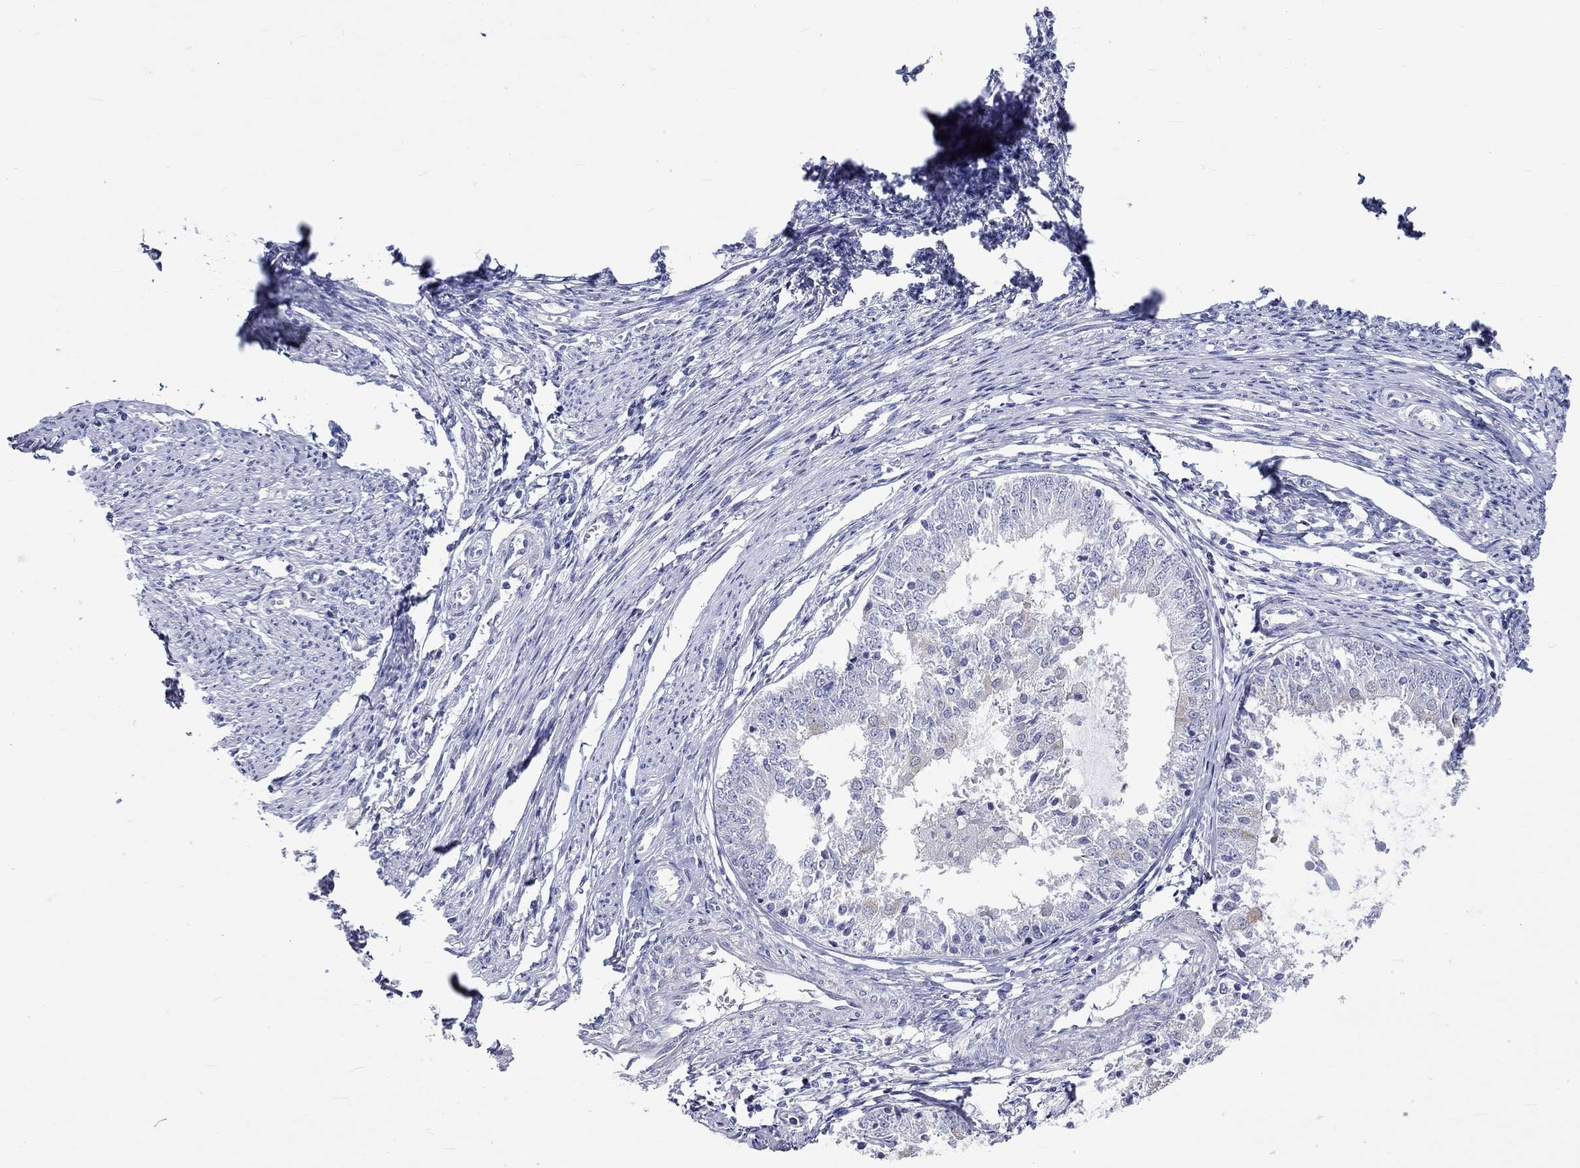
{"staining": {"intensity": "negative", "quantity": "none", "location": "none"}, "tissue": "endometrial cancer", "cell_type": "Tumor cells", "image_type": "cancer", "snomed": [{"axis": "morphology", "description": "Adenocarcinoma, NOS"}, {"axis": "topography", "description": "Endometrium"}], "caption": "Immunohistochemistry (IHC) photomicrograph of adenocarcinoma (endometrial) stained for a protein (brown), which shows no positivity in tumor cells.", "gene": "CERS1", "patient": {"sex": "female", "age": 57}}